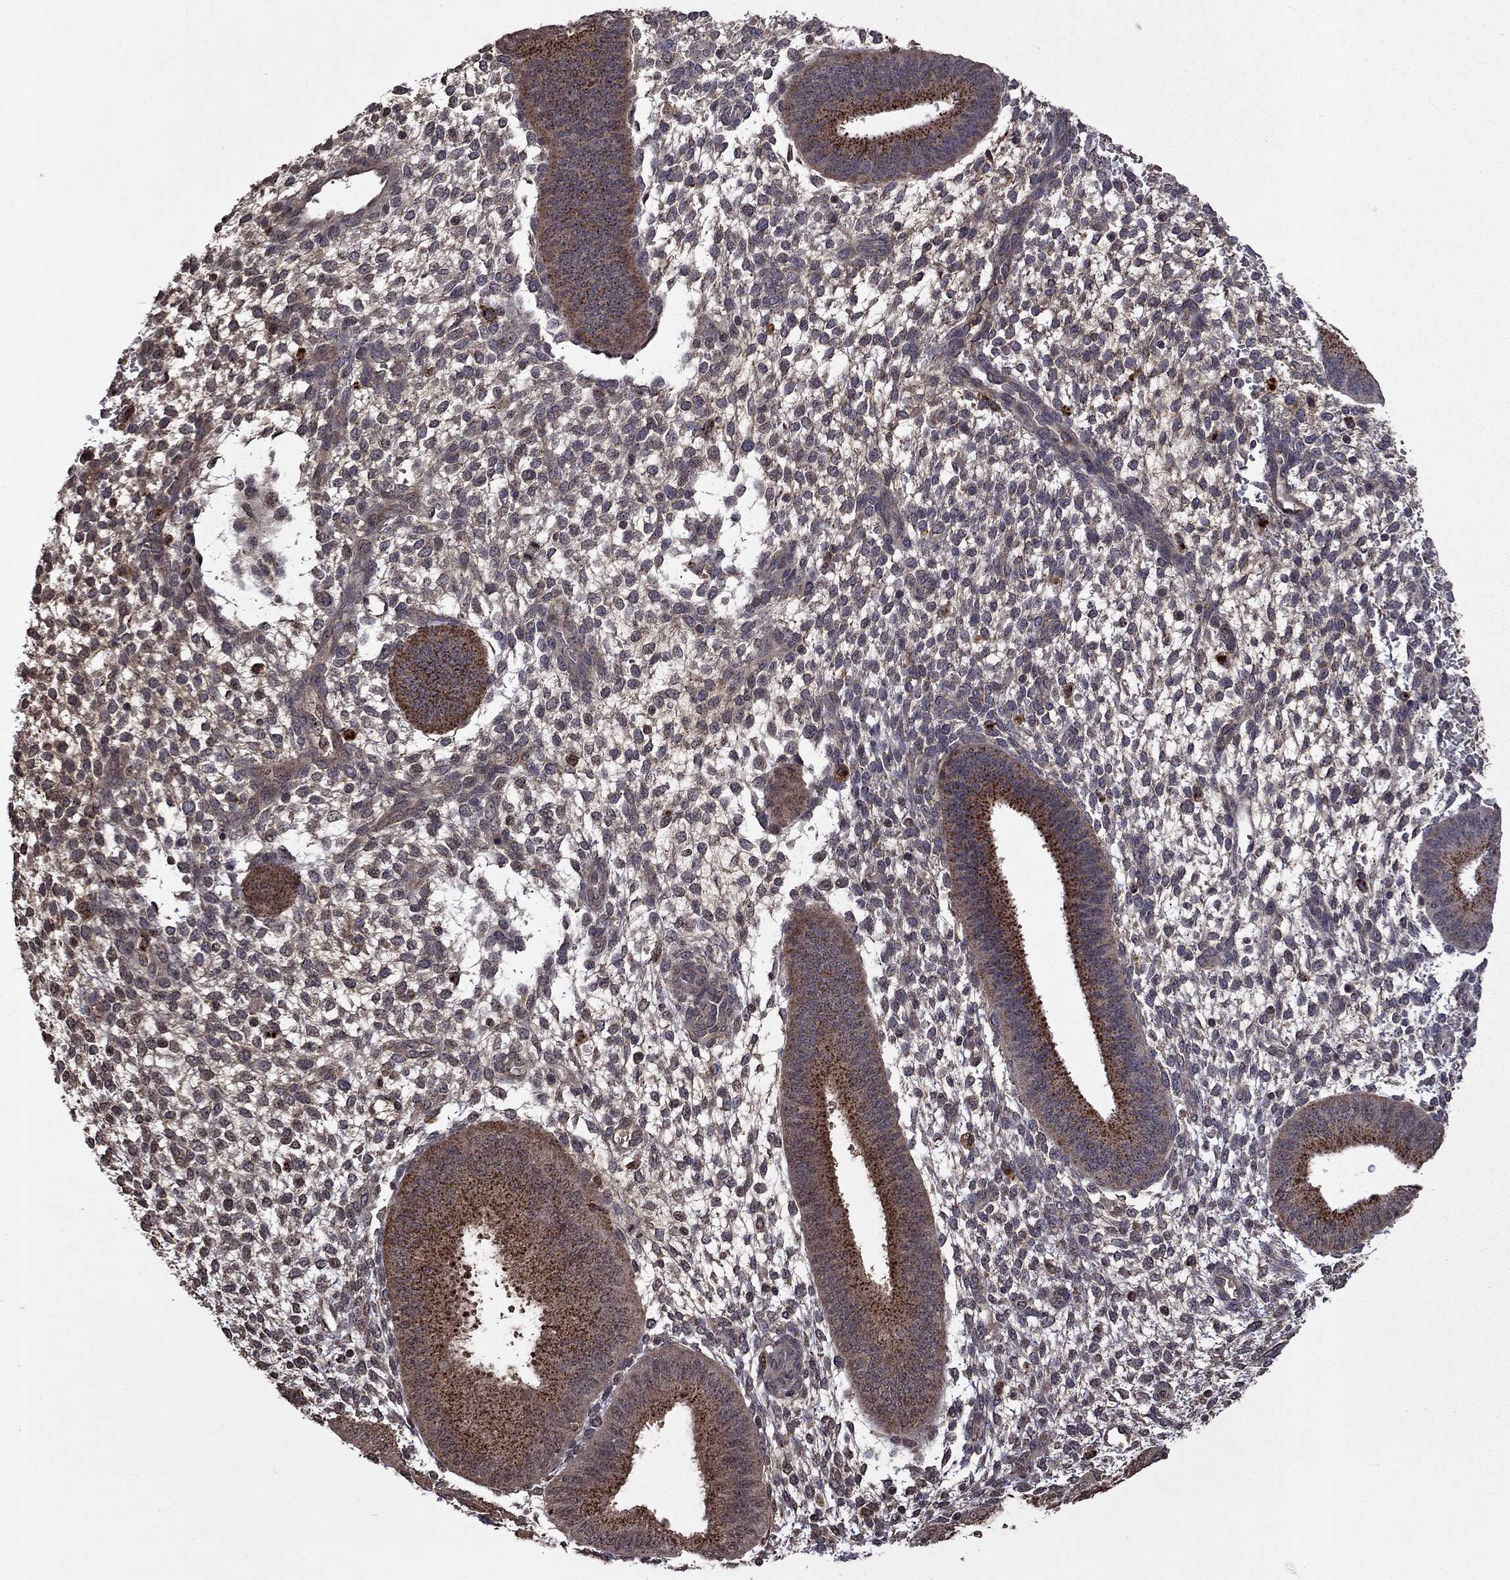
{"staining": {"intensity": "moderate", "quantity": "<25%", "location": "cytoplasmic/membranous"}, "tissue": "endometrium", "cell_type": "Cells in endometrial stroma", "image_type": "normal", "snomed": [{"axis": "morphology", "description": "Normal tissue, NOS"}, {"axis": "topography", "description": "Endometrium"}], "caption": "Brown immunohistochemical staining in benign endometrium displays moderate cytoplasmic/membranous staining in approximately <25% of cells in endometrial stroma.", "gene": "NLGN1", "patient": {"sex": "female", "age": 39}}